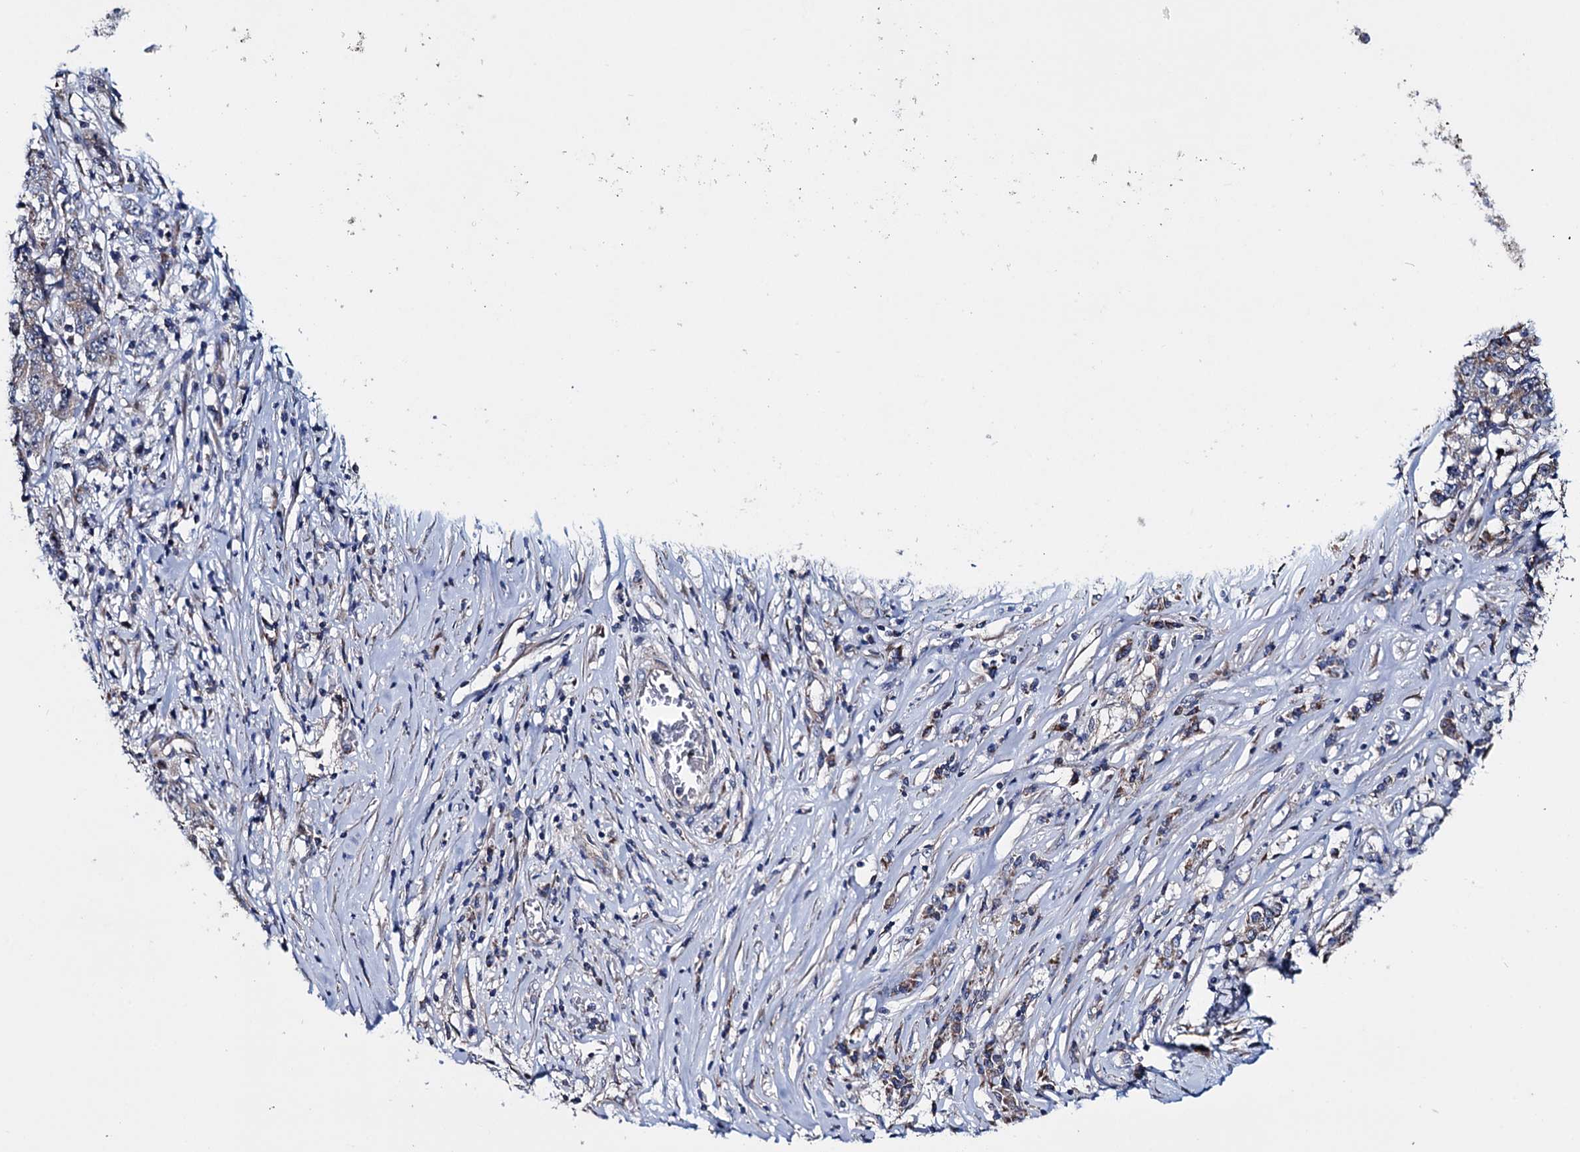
{"staining": {"intensity": "weak", "quantity": "<25%", "location": "cytoplasmic/membranous"}, "tissue": "stomach cancer", "cell_type": "Tumor cells", "image_type": "cancer", "snomed": [{"axis": "morphology", "description": "Adenocarcinoma, NOS"}, {"axis": "topography", "description": "Stomach"}], "caption": "This is an immunohistochemistry photomicrograph of adenocarcinoma (stomach). There is no staining in tumor cells.", "gene": "EYA4", "patient": {"sex": "male", "age": 59}}